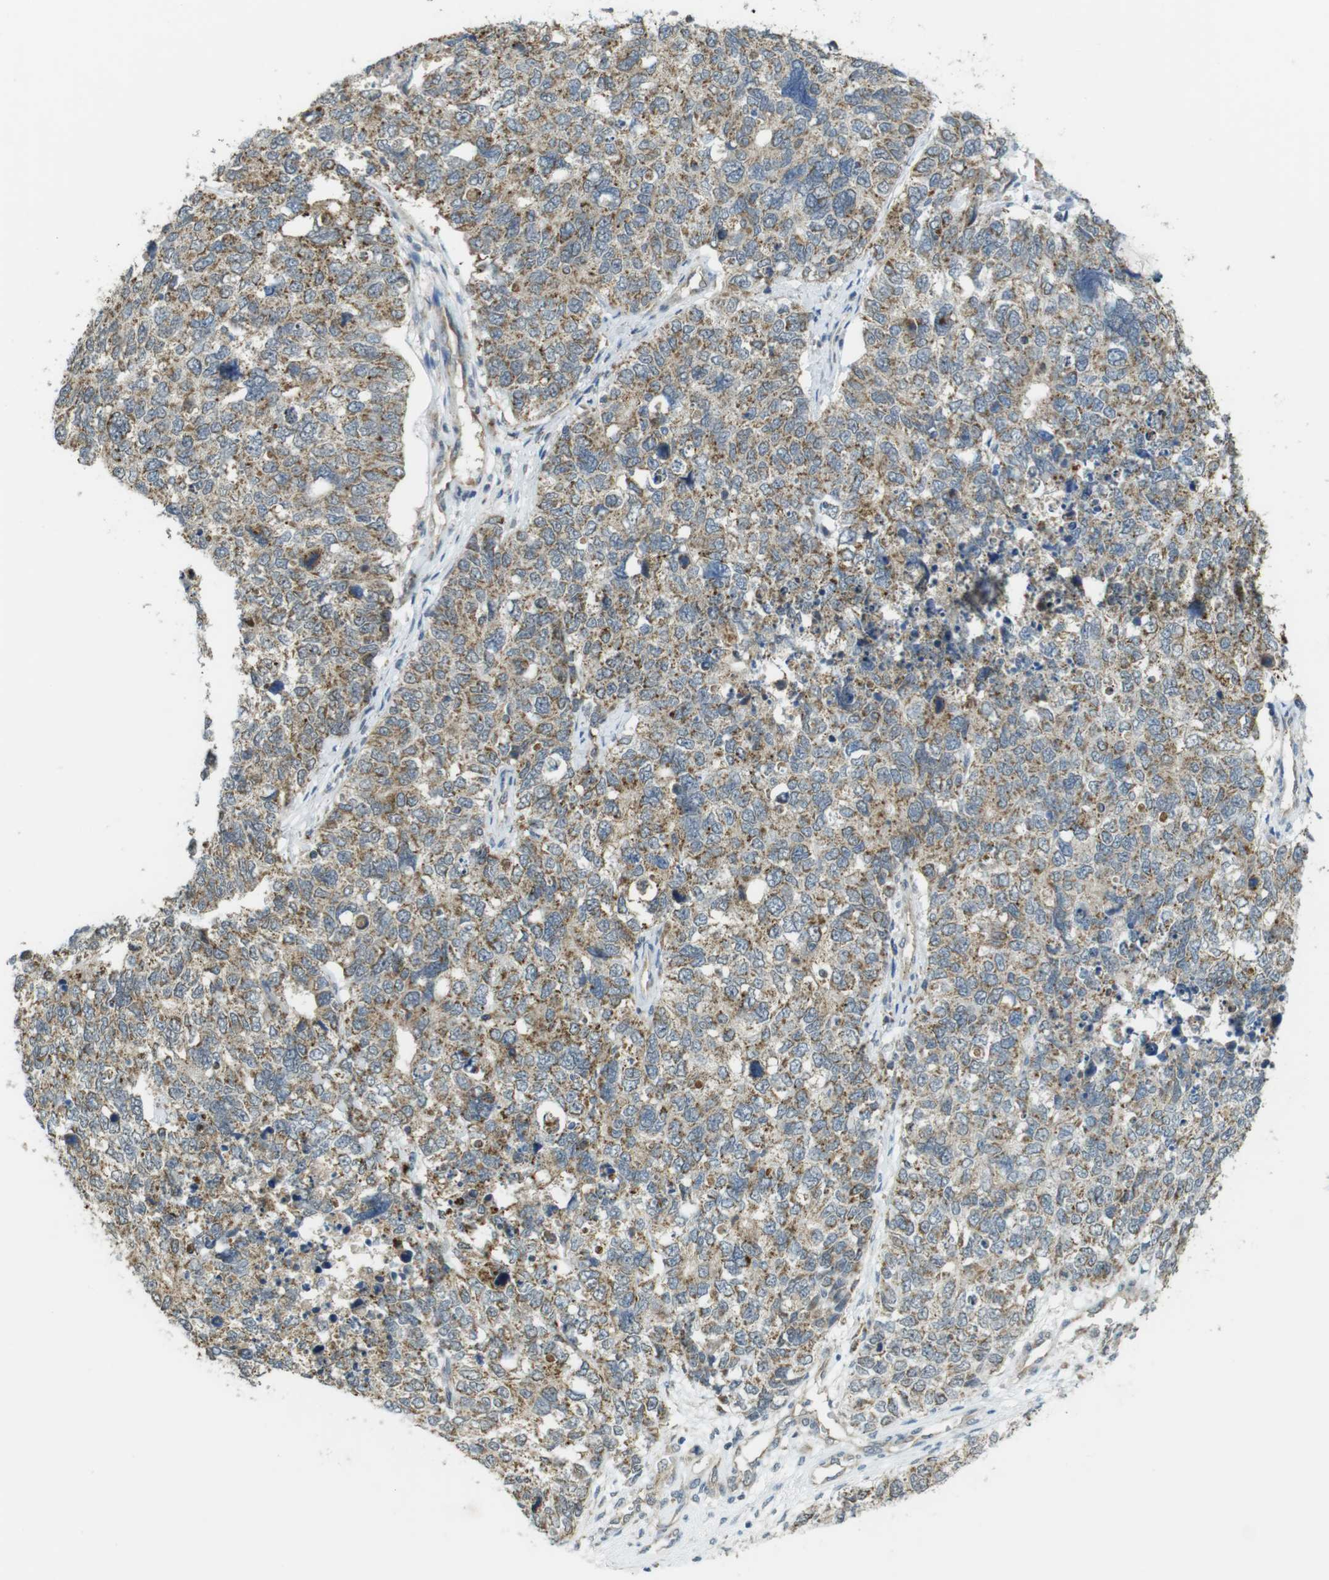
{"staining": {"intensity": "moderate", "quantity": ">75%", "location": "cytoplasmic/membranous"}, "tissue": "cervical cancer", "cell_type": "Tumor cells", "image_type": "cancer", "snomed": [{"axis": "morphology", "description": "Squamous cell carcinoma, NOS"}, {"axis": "topography", "description": "Cervix"}], "caption": "Protein analysis of cervical squamous cell carcinoma tissue exhibits moderate cytoplasmic/membranous expression in about >75% of tumor cells. Nuclei are stained in blue.", "gene": "BRI3BP", "patient": {"sex": "female", "age": 63}}